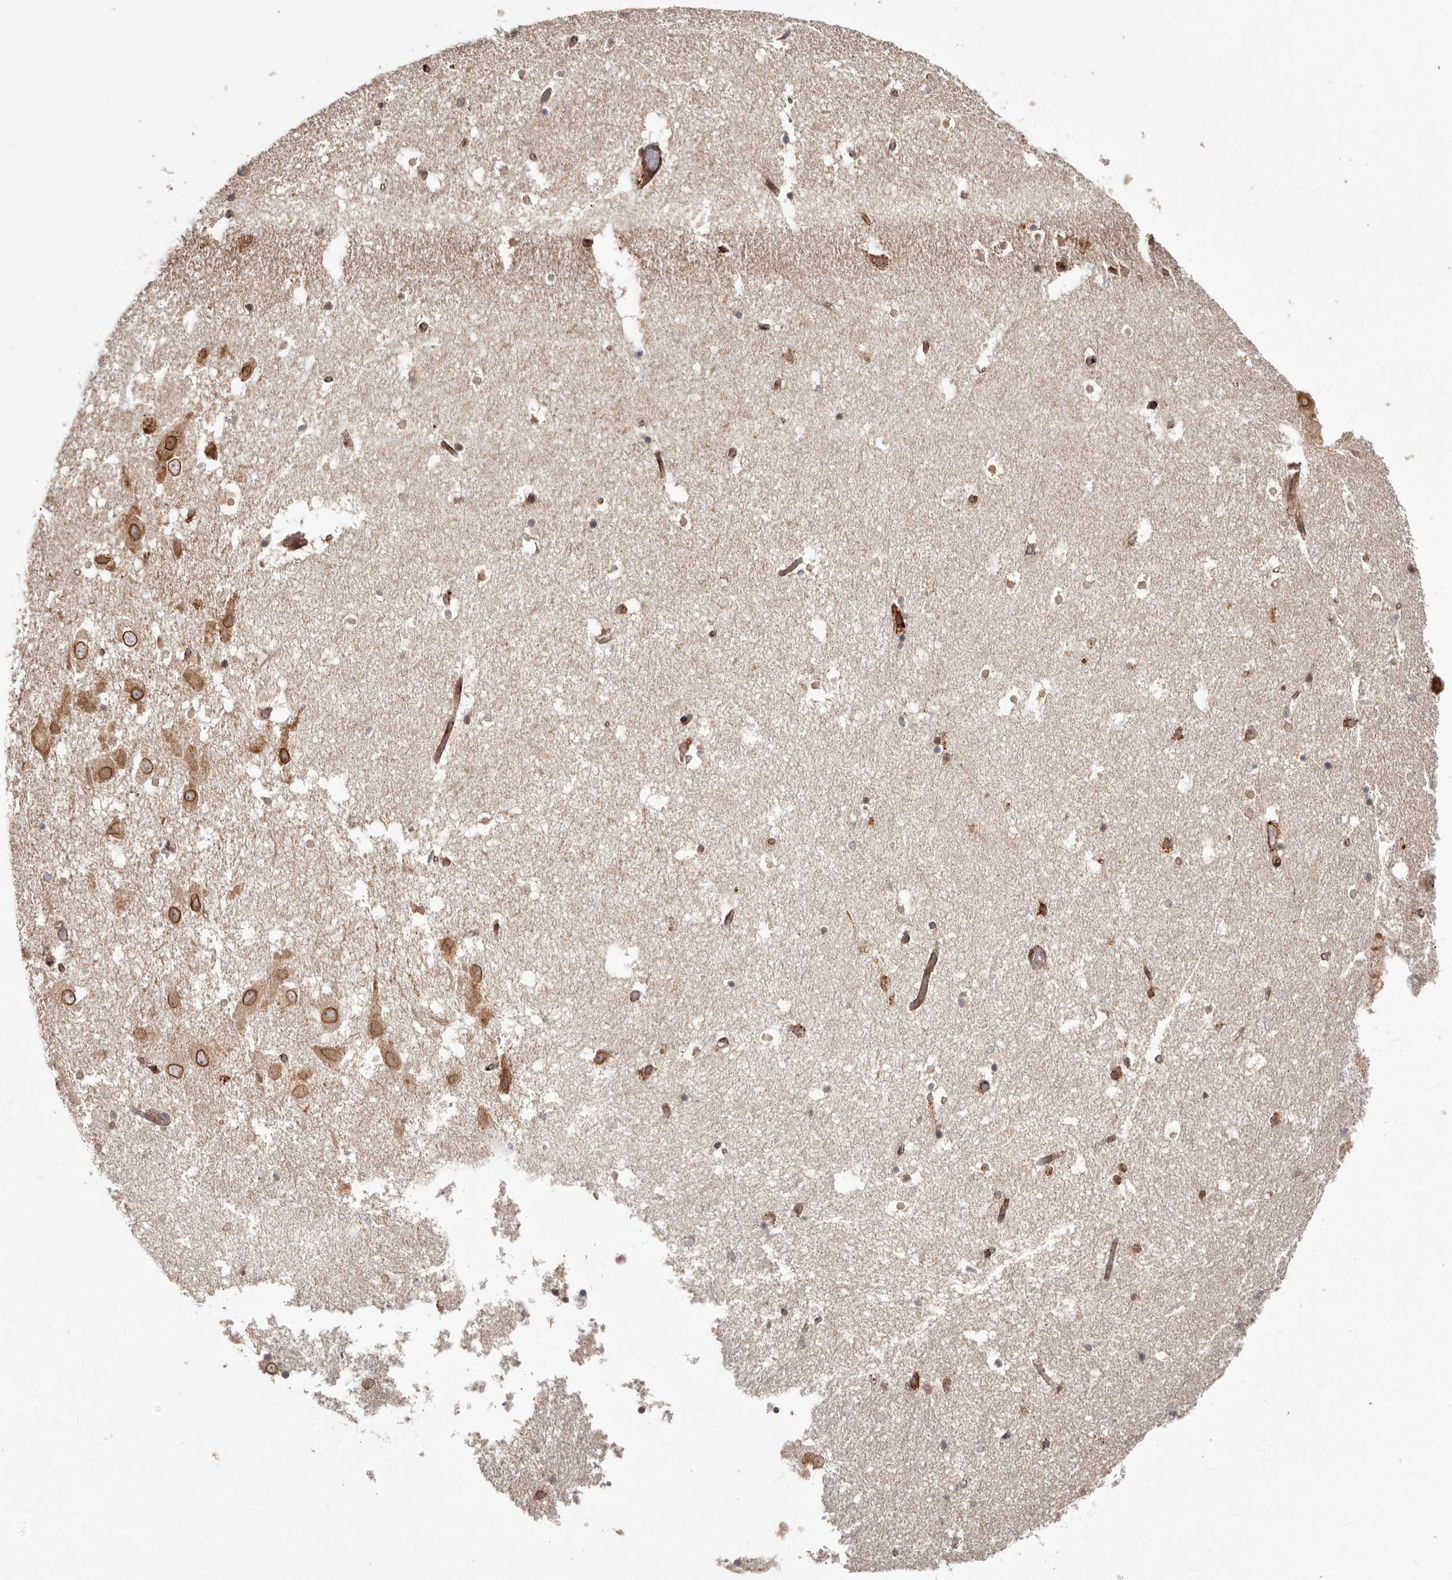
{"staining": {"intensity": "moderate", "quantity": "25%-75%", "location": "cytoplasmic/membranous"}, "tissue": "hippocampus", "cell_type": "Glial cells", "image_type": "normal", "snomed": [{"axis": "morphology", "description": "Normal tissue, NOS"}, {"axis": "topography", "description": "Hippocampus"}], "caption": "A photomicrograph of hippocampus stained for a protein displays moderate cytoplasmic/membranous brown staining in glial cells. (Stains: DAB (3,3'-diaminobenzidine) in brown, nuclei in blue, Microscopy: brightfield microscopy at high magnification).", "gene": "NUP43", "patient": {"sex": "female", "age": 52}}